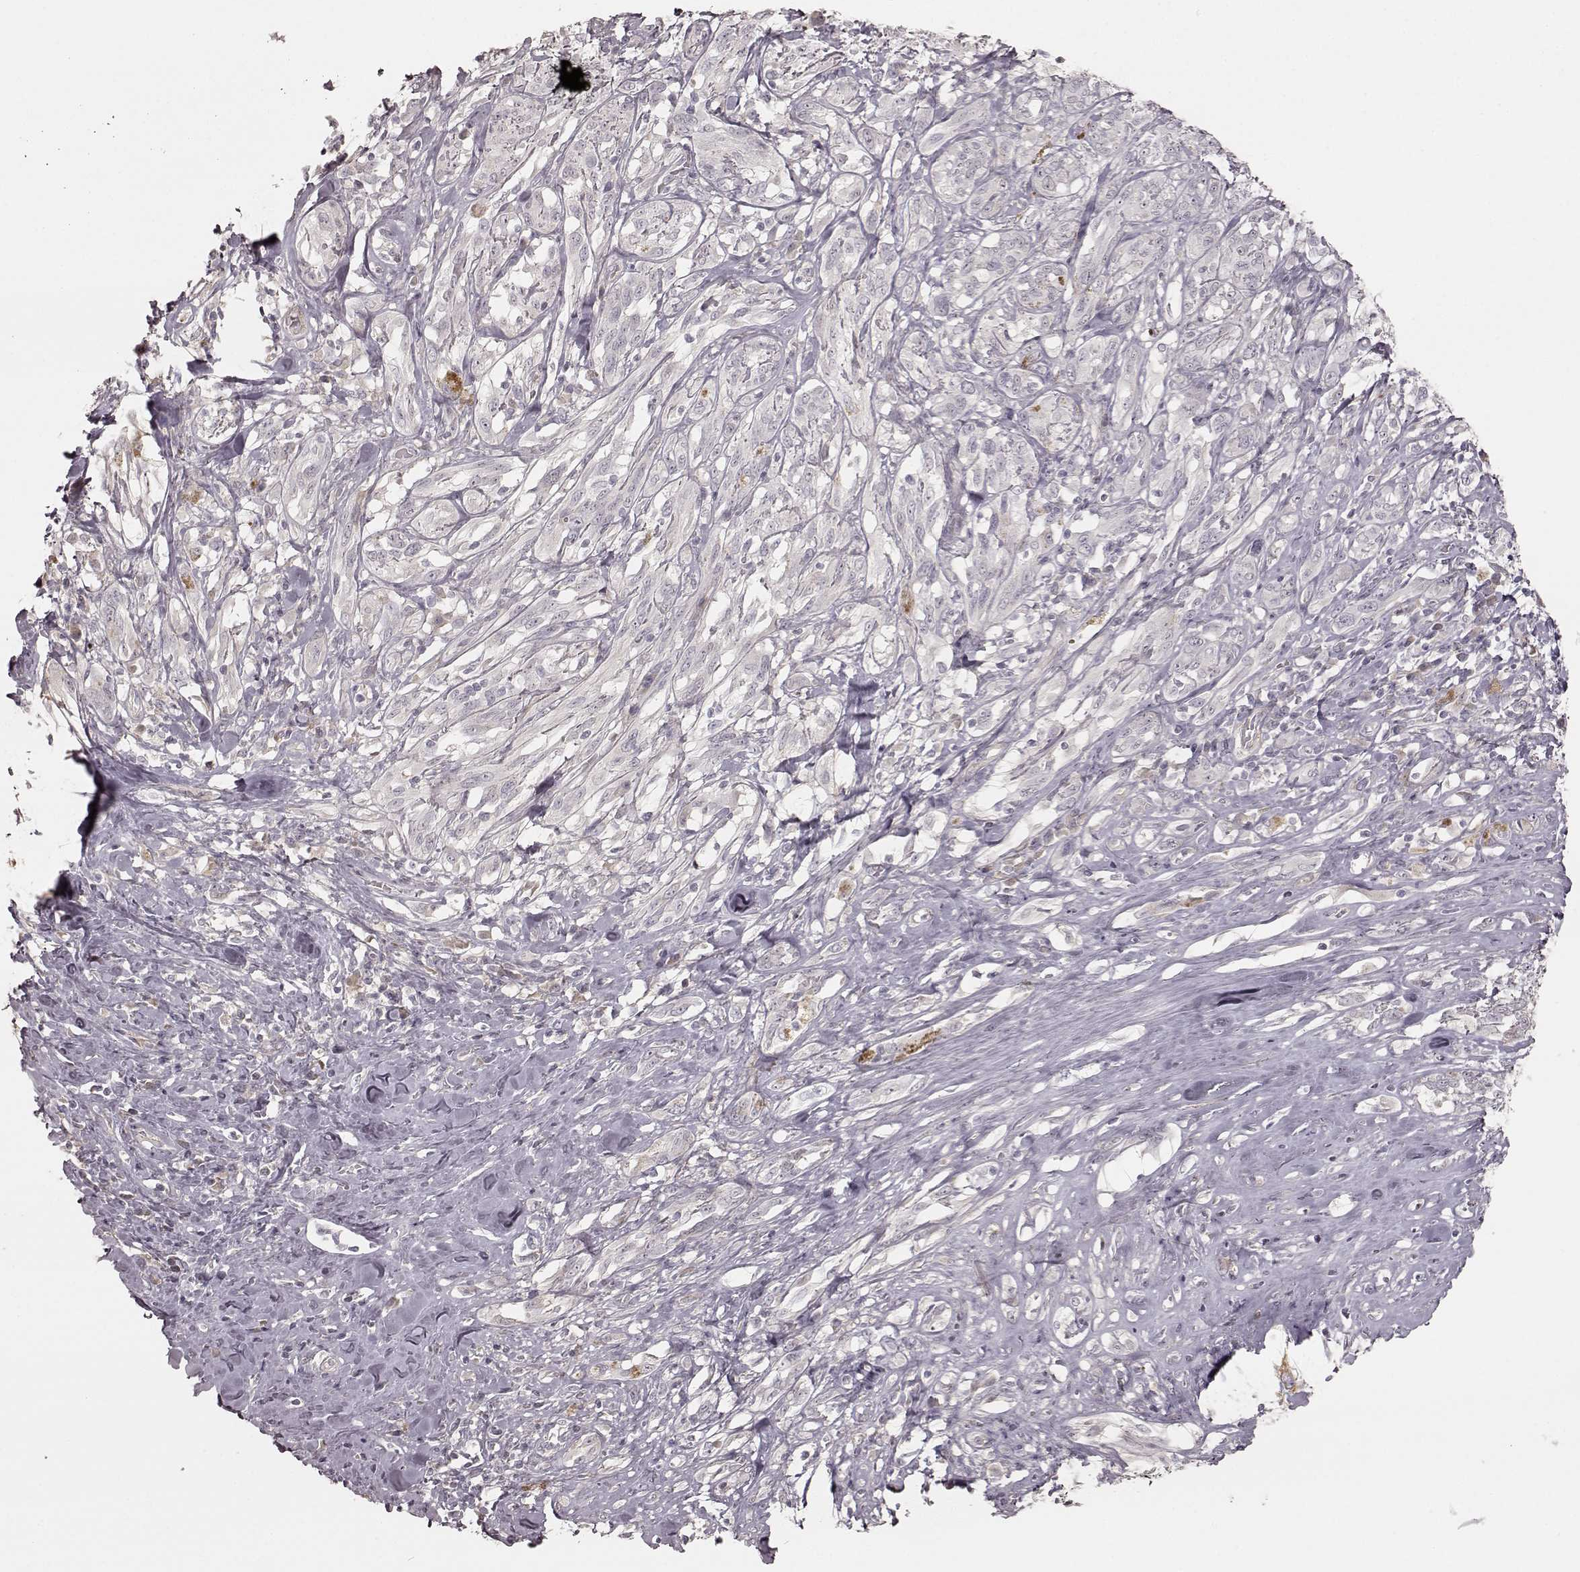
{"staining": {"intensity": "negative", "quantity": "none", "location": "none"}, "tissue": "melanoma", "cell_type": "Tumor cells", "image_type": "cancer", "snomed": [{"axis": "morphology", "description": "Malignant melanoma, NOS"}, {"axis": "topography", "description": "Skin"}], "caption": "An immunohistochemistry micrograph of melanoma is shown. There is no staining in tumor cells of melanoma.", "gene": "KCNJ9", "patient": {"sex": "female", "age": 91}}